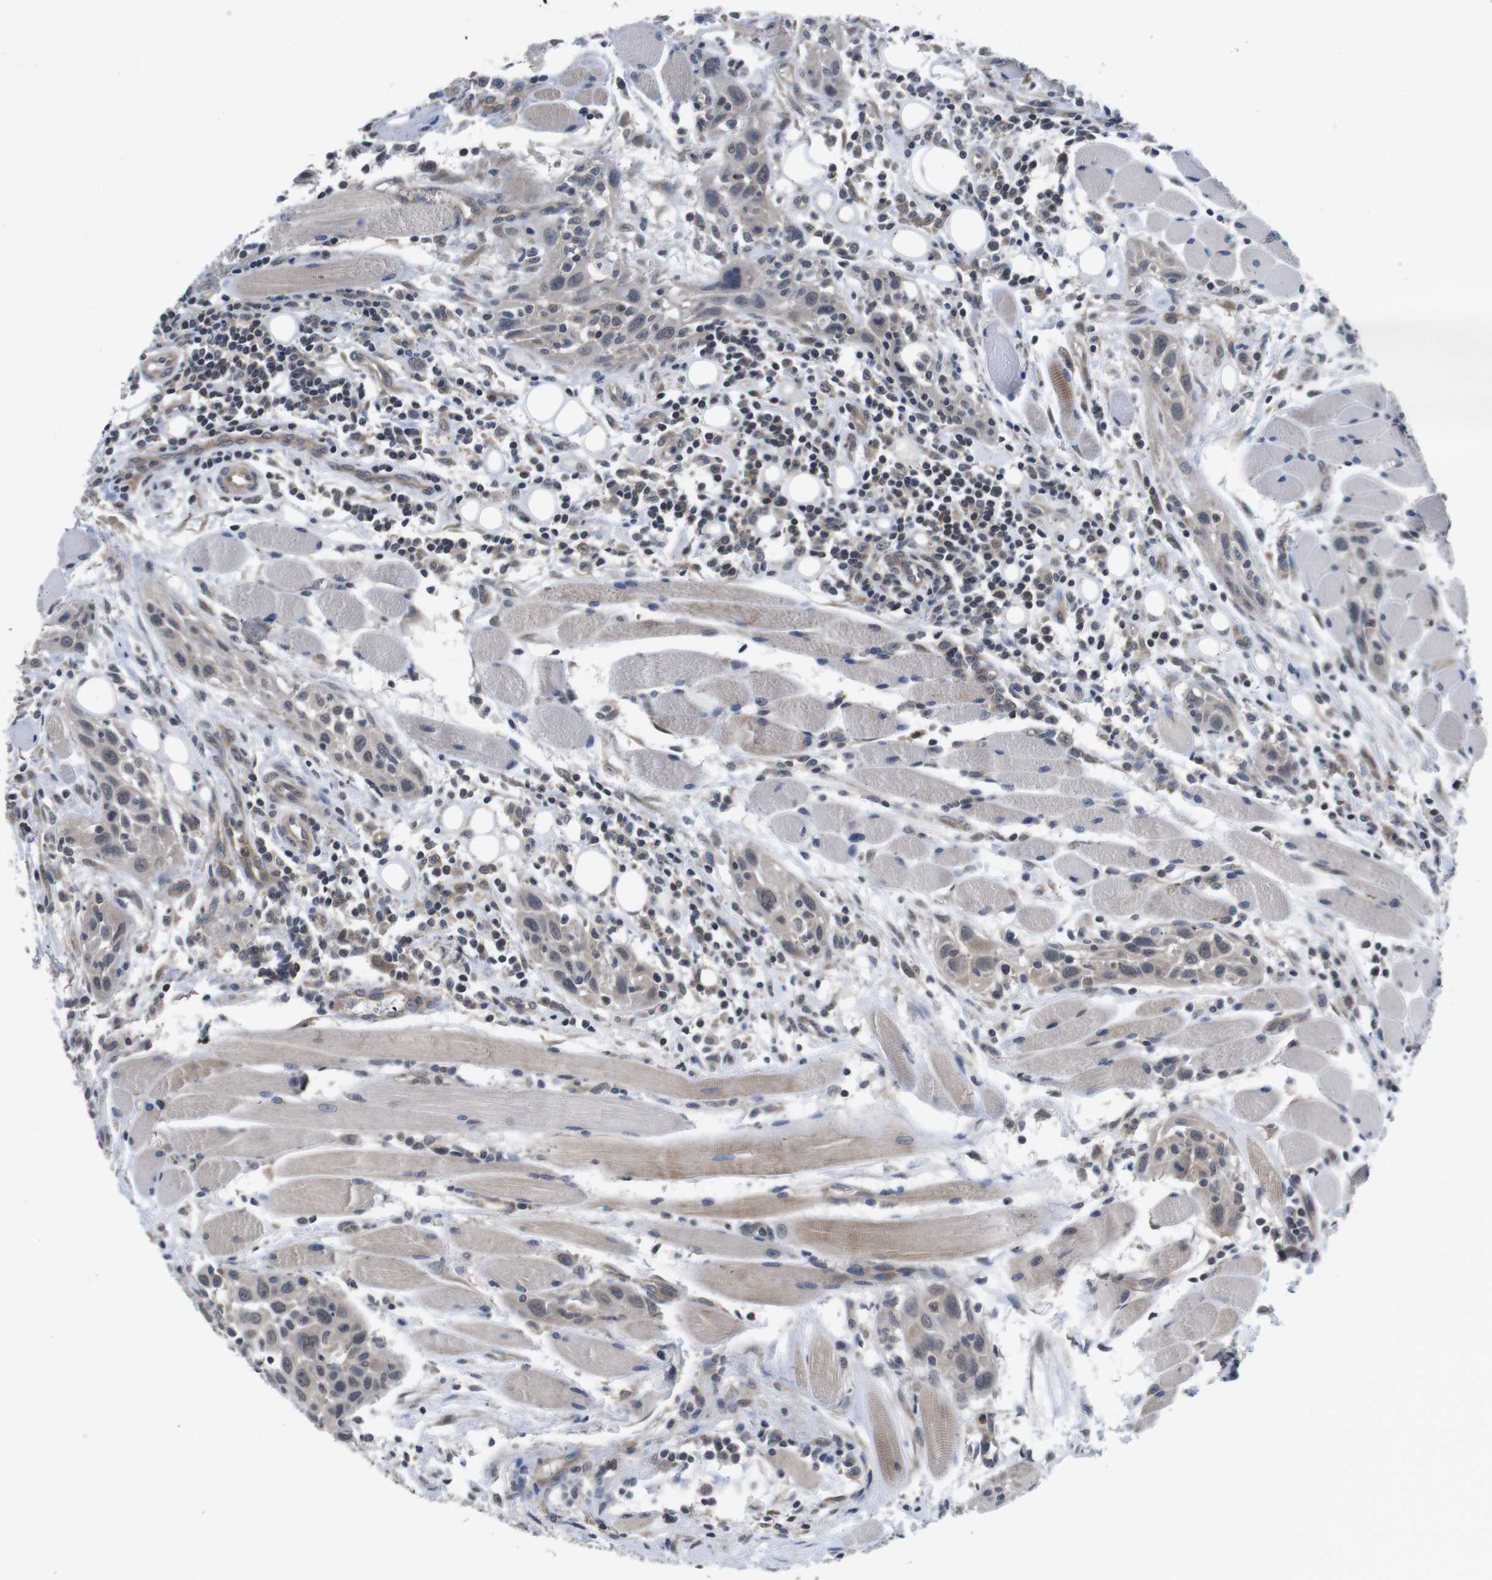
{"staining": {"intensity": "weak", "quantity": "<25%", "location": "nuclear"}, "tissue": "head and neck cancer", "cell_type": "Tumor cells", "image_type": "cancer", "snomed": [{"axis": "morphology", "description": "Squamous cell carcinoma, NOS"}, {"axis": "topography", "description": "Oral tissue"}, {"axis": "topography", "description": "Head-Neck"}], "caption": "The immunohistochemistry (IHC) image has no significant positivity in tumor cells of head and neck squamous cell carcinoma tissue. (DAB (3,3'-diaminobenzidine) IHC visualized using brightfield microscopy, high magnification).", "gene": "FADD", "patient": {"sex": "female", "age": 50}}